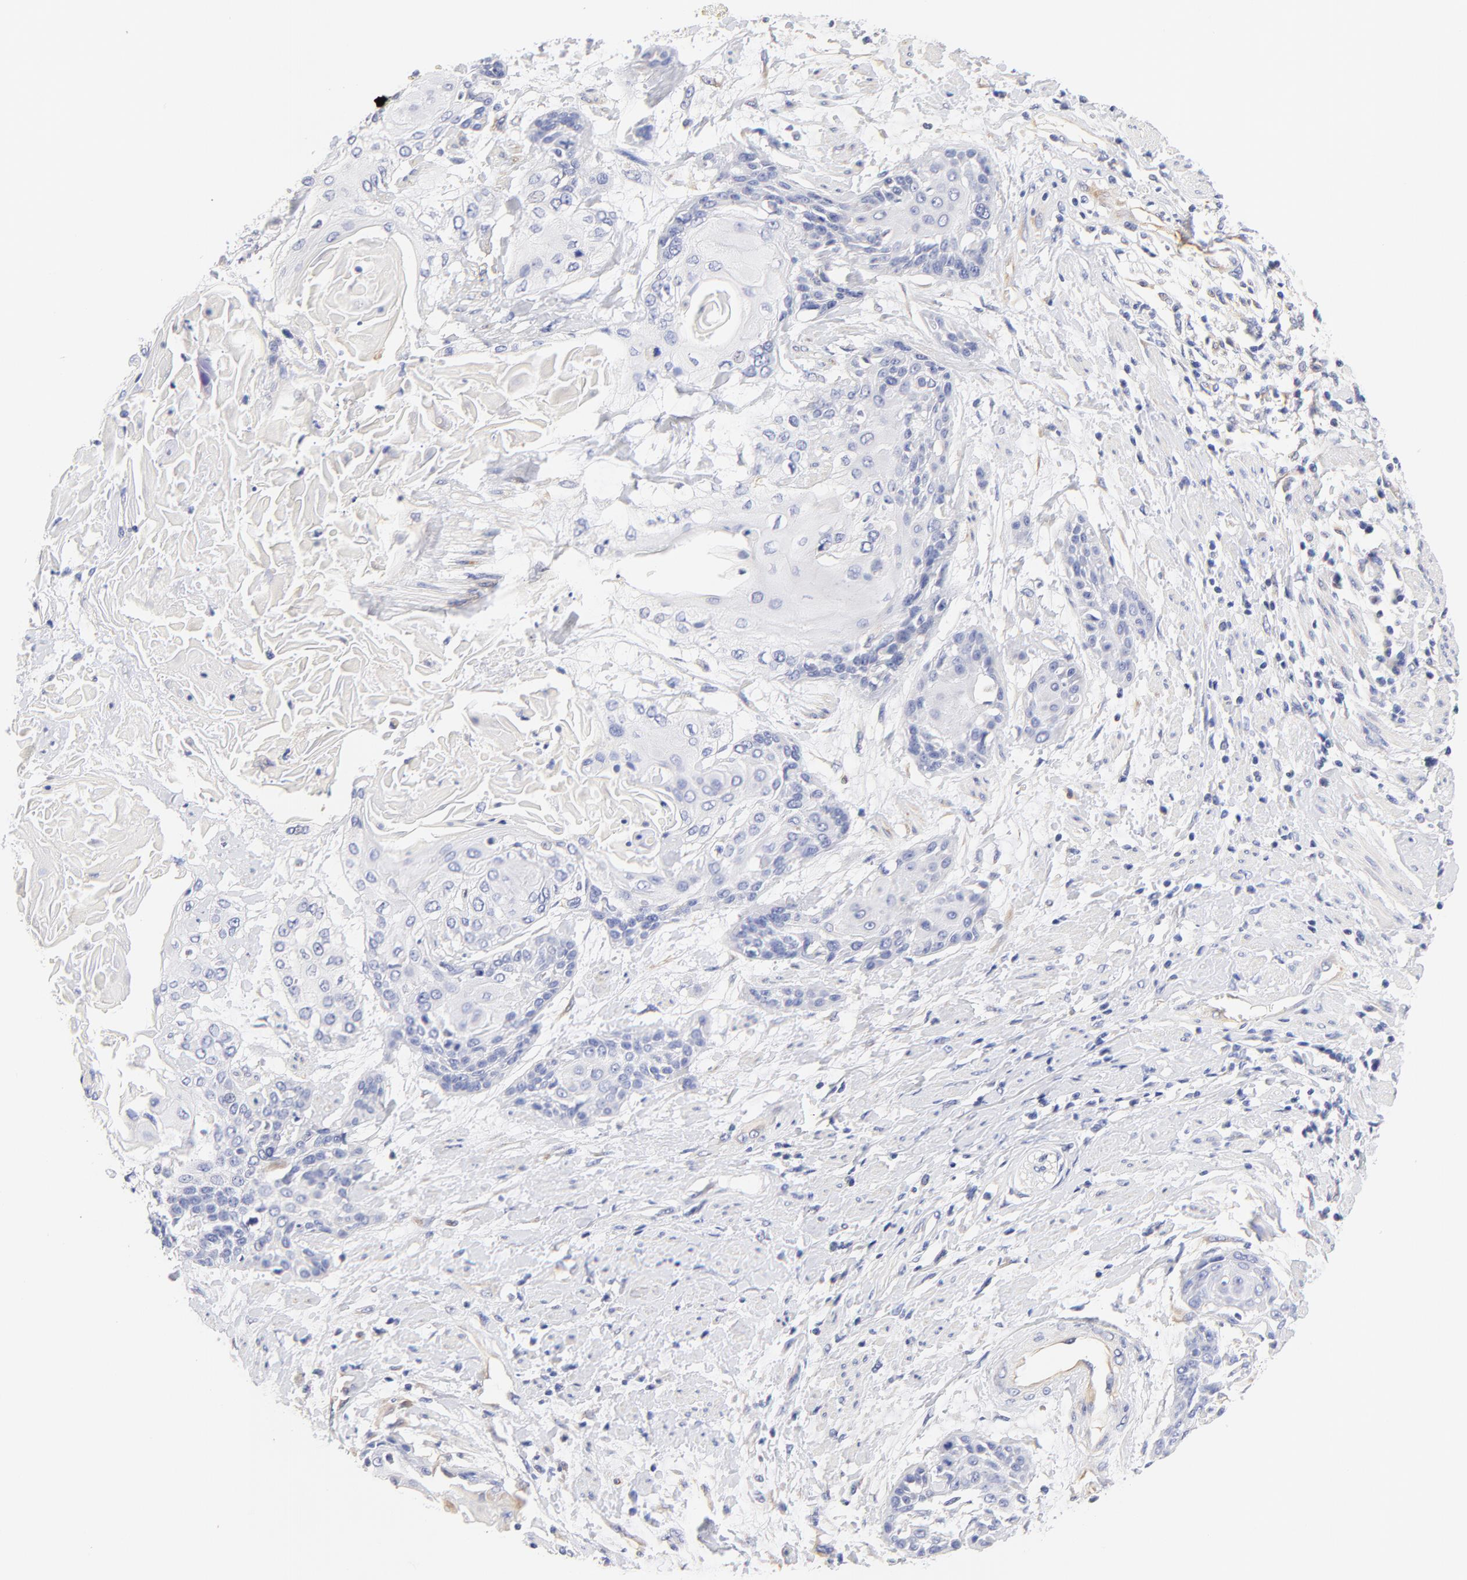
{"staining": {"intensity": "negative", "quantity": "none", "location": "none"}, "tissue": "cervical cancer", "cell_type": "Tumor cells", "image_type": "cancer", "snomed": [{"axis": "morphology", "description": "Squamous cell carcinoma, NOS"}, {"axis": "topography", "description": "Cervix"}], "caption": "Human cervical squamous cell carcinoma stained for a protein using immunohistochemistry exhibits no expression in tumor cells.", "gene": "HS3ST1", "patient": {"sex": "female", "age": 57}}